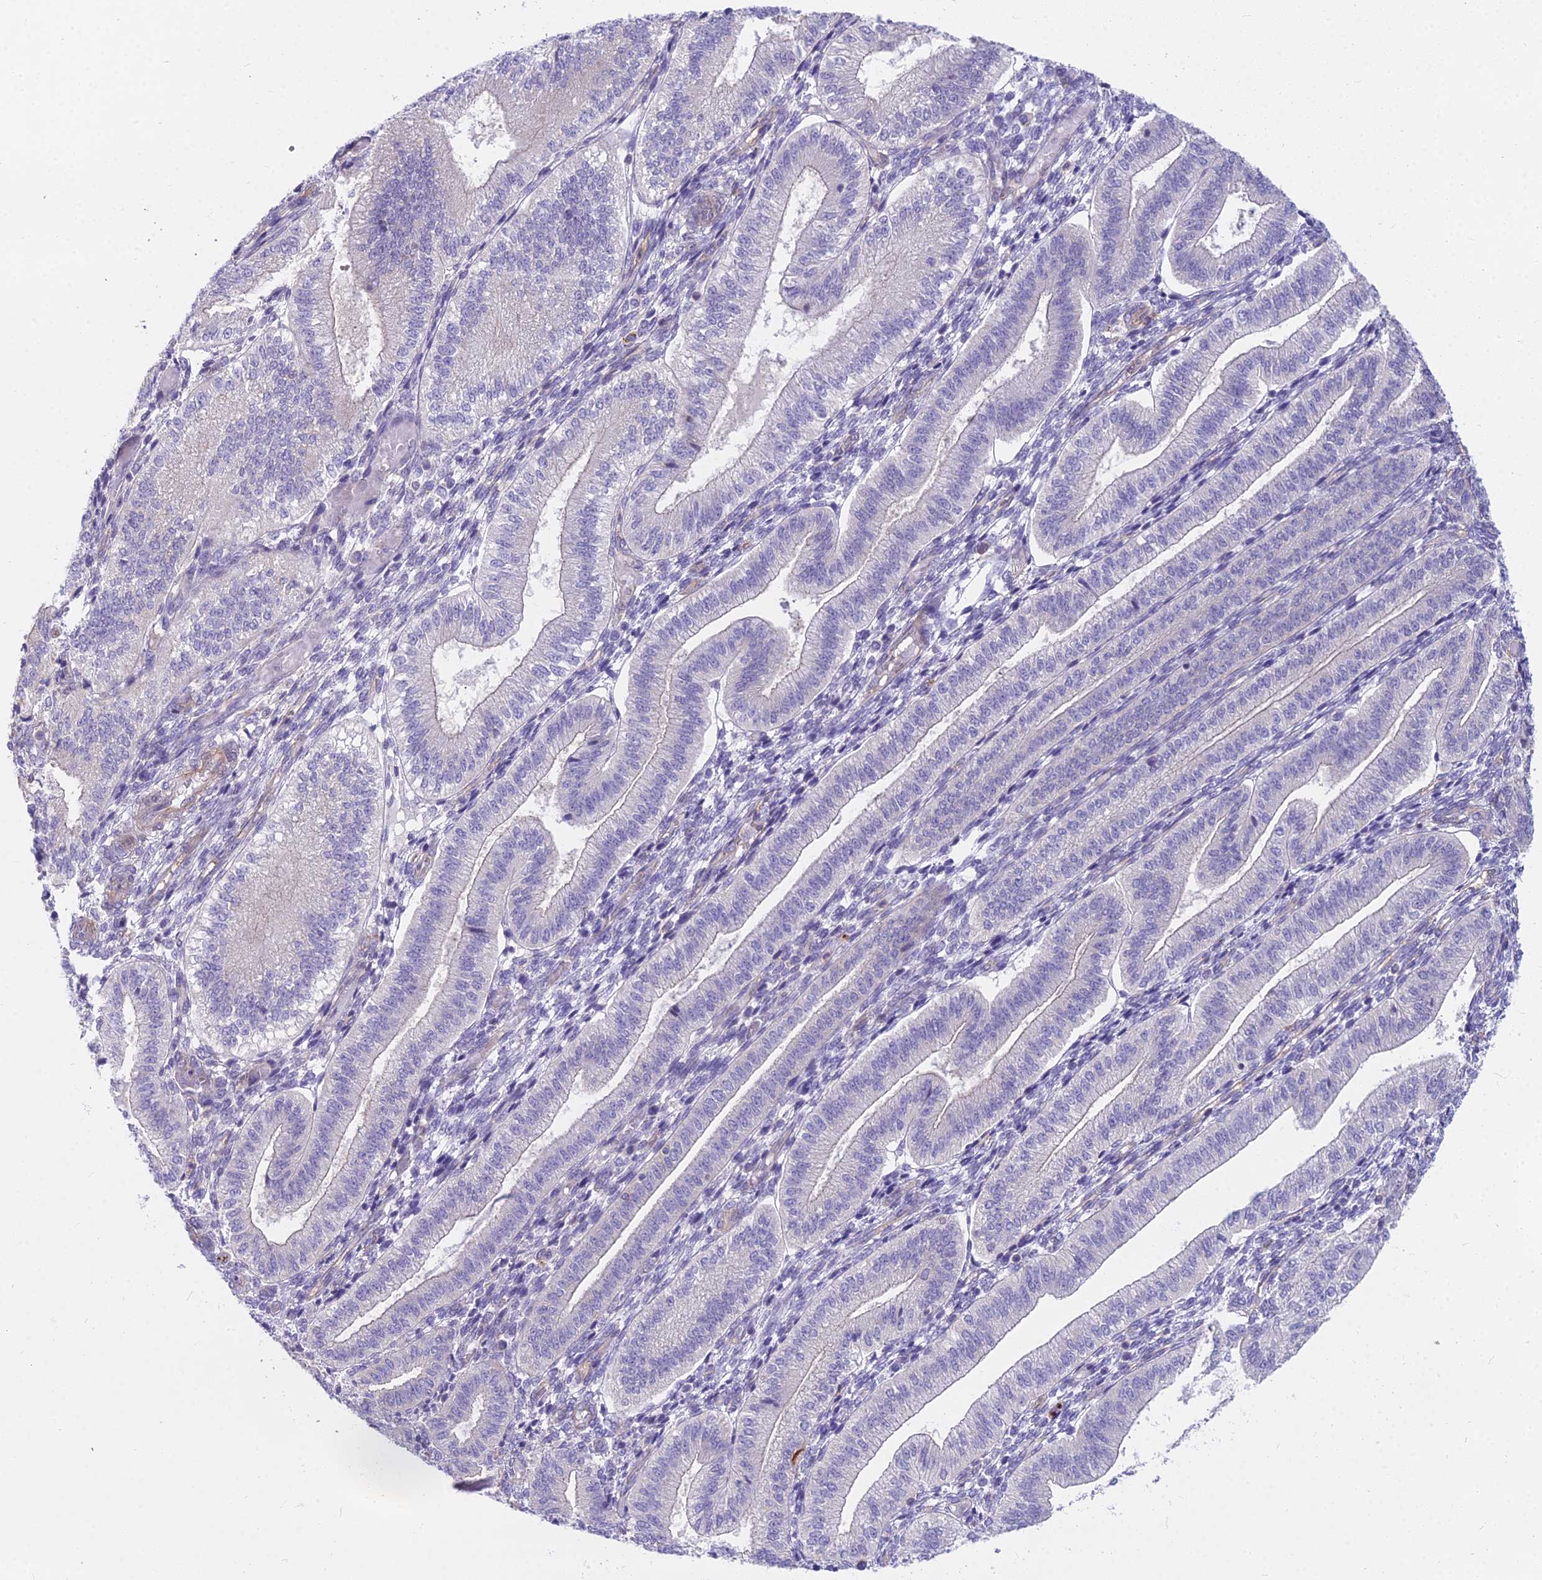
{"staining": {"intensity": "negative", "quantity": "none", "location": "none"}, "tissue": "endometrium", "cell_type": "Cells in endometrial stroma", "image_type": "normal", "snomed": [{"axis": "morphology", "description": "Normal tissue, NOS"}, {"axis": "topography", "description": "Endometrium"}], "caption": "Cells in endometrial stroma are negative for protein expression in unremarkable human endometrium. Brightfield microscopy of immunohistochemistry stained with DAB (3,3'-diaminobenzidine) (brown) and hematoxylin (blue), captured at high magnification.", "gene": "HLA", "patient": {"sex": "female", "age": 34}}